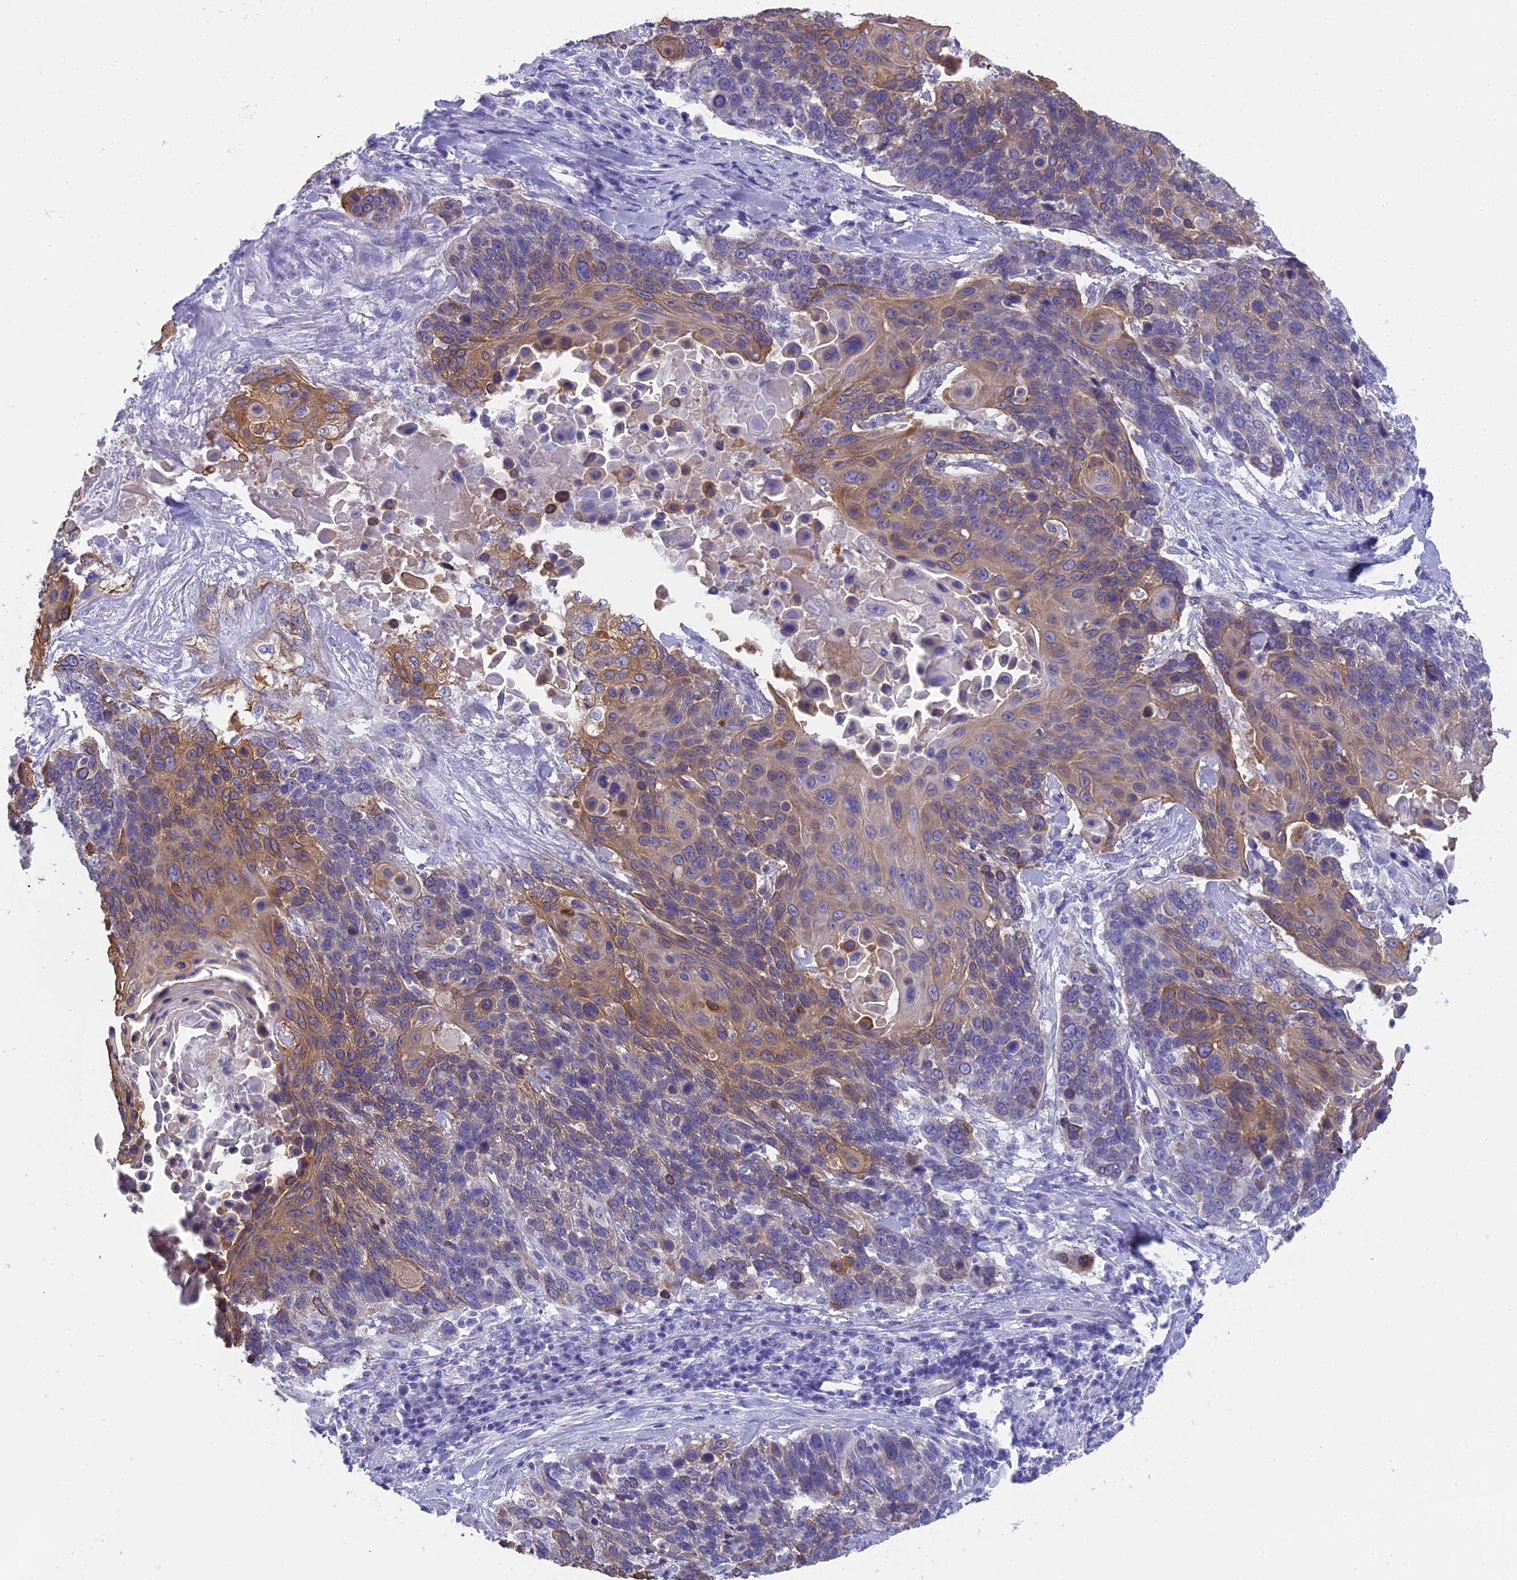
{"staining": {"intensity": "moderate", "quantity": "25%-75%", "location": "cytoplasmic/membranous"}, "tissue": "lung cancer", "cell_type": "Tumor cells", "image_type": "cancer", "snomed": [{"axis": "morphology", "description": "Squamous cell carcinoma, NOS"}, {"axis": "topography", "description": "Lung"}], "caption": "The photomicrograph exhibits immunohistochemical staining of lung cancer. There is moderate cytoplasmic/membranous staining is appreciated in about 25%-75% of tumor cells. (DAB (3,3'-diaminobenzidine) = brown stain, brightfield microscopy at high magnification).", "gene": "TACSTD2", "patient": {"sex": "male", "age": 66}}